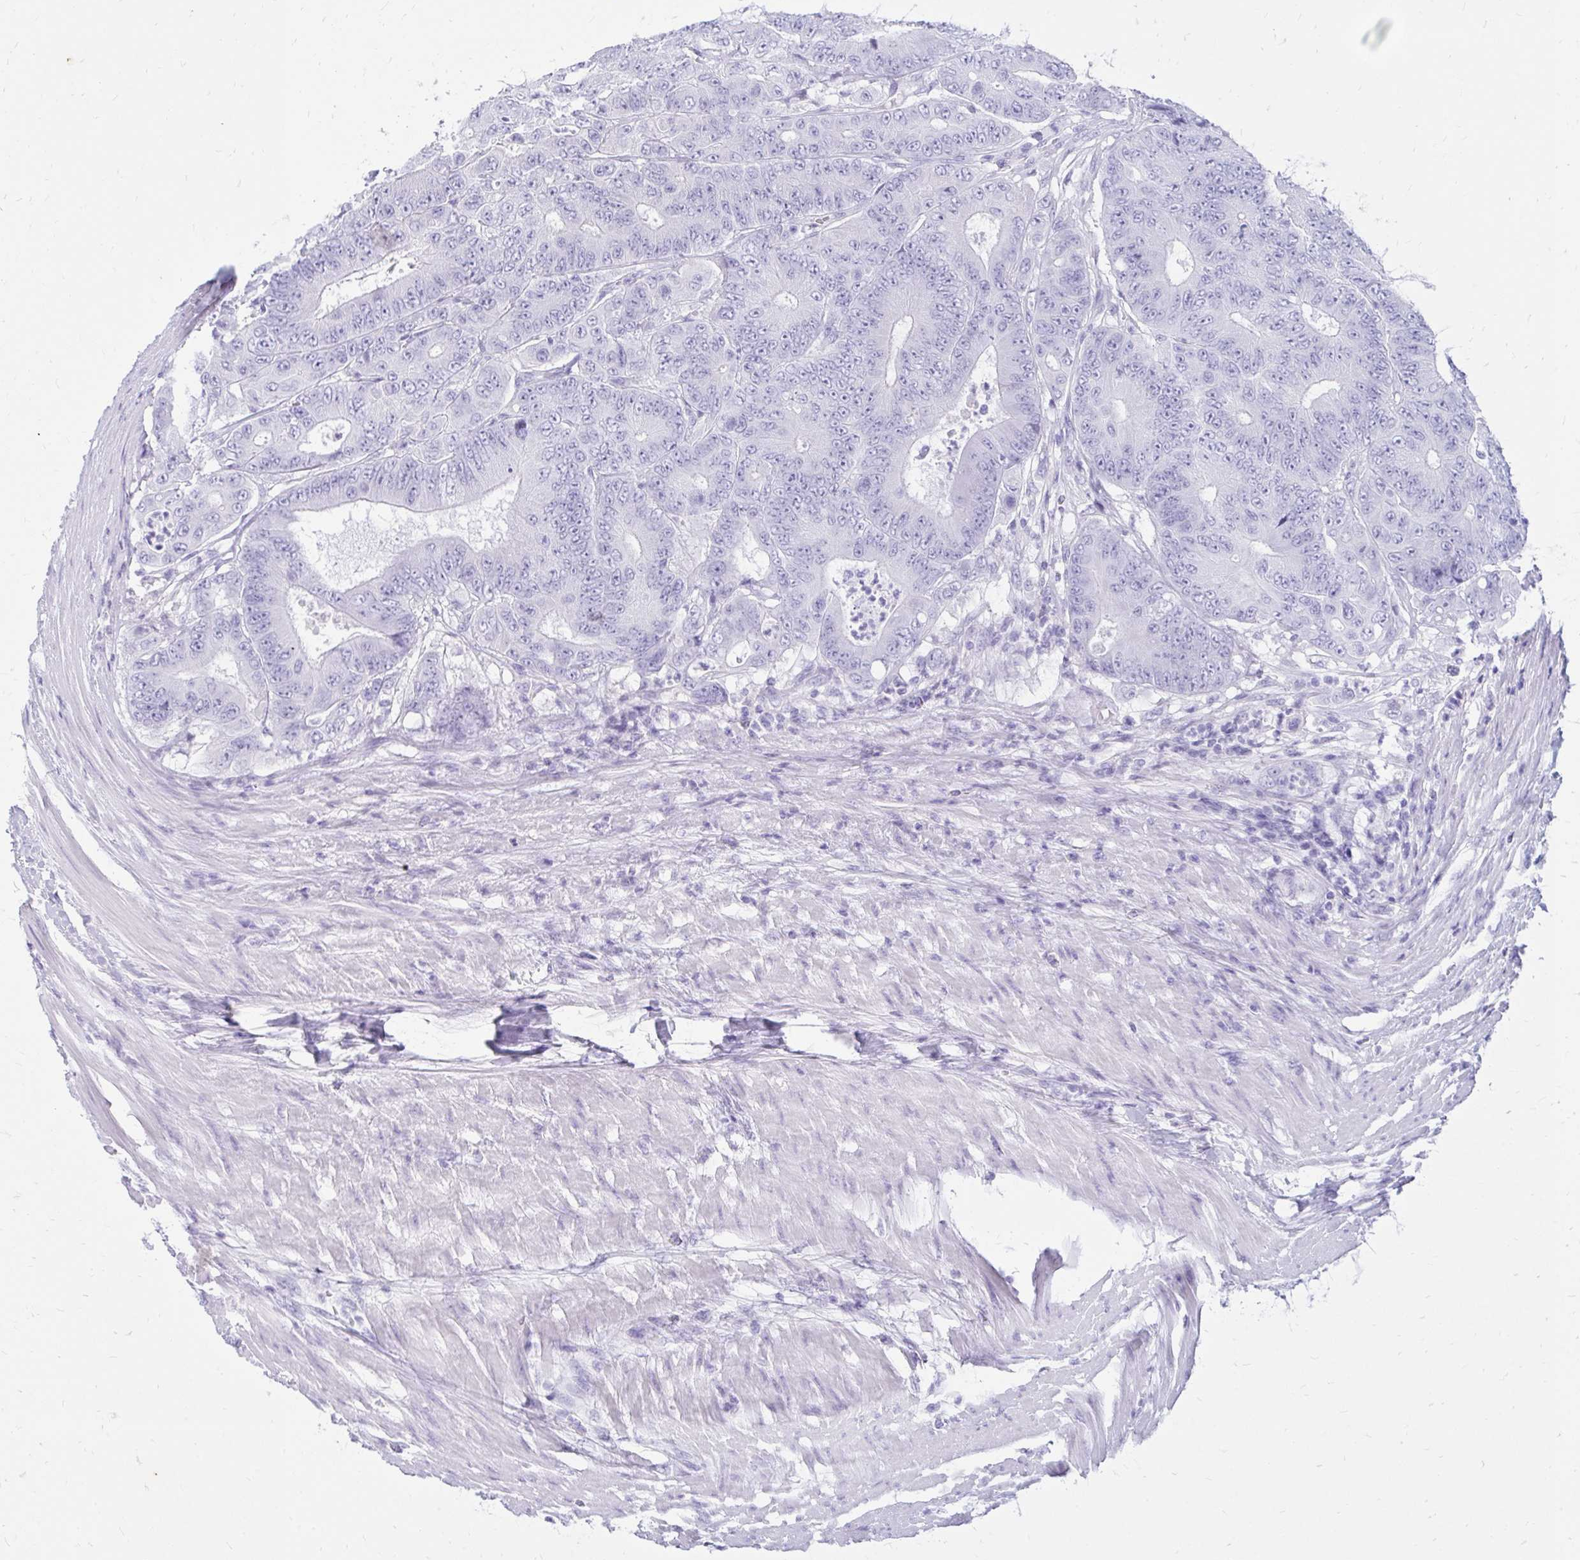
{"staining": {"intensity": "negative", "quantity": "none", "location": "none"}, "tissue": "colorectal cancer", "cell_type": "Tumor cells", "image_type": "cancer", "snomed": [{"axis": "morphology", "description": "Adenocarcinoma, NOS"}, {"axis": "topography", "description": "Colon"}], "caption": "Human colorectal cancer (adenocarcinoma) stained for a protein using IHC reveals no staining in tumor cells.", "gene": "NANOGNB", "patient": {"sex": "female", "age": 48}}